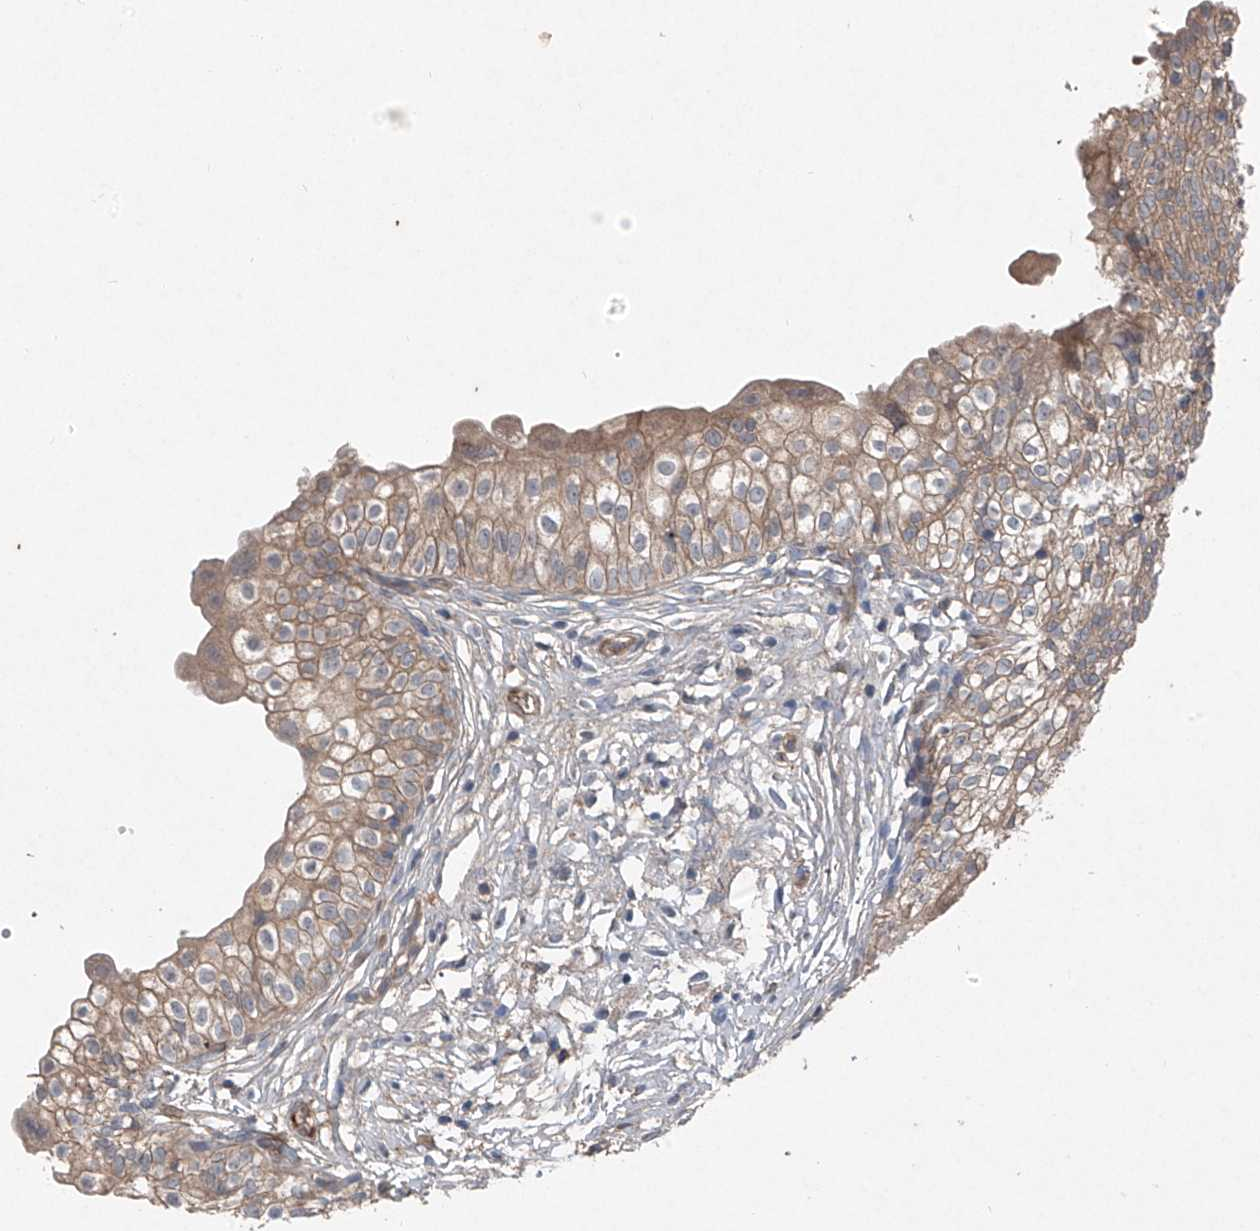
{"staining": {"intensity": "moderate", "quantity": ">75%", "location": "cytoplasmic/membranous"}, "tissue": "urinary bladder", "cell_type": "Urothelial cells", "image_type": "normal", "snomed": [{"axis": "morphology", "description": "Normal tissue, NOS"}, {"axis": "topography", "description": "Urinary bladder"}], "caption": "Brown immunohistochemical staining in benign human urinary bladder exhibits moderate cytoplasmic/membranous expression in about >75% of urothelial cells.", "gene": "FOXRED2", "patient": {"sex": "male", "age": 55}}